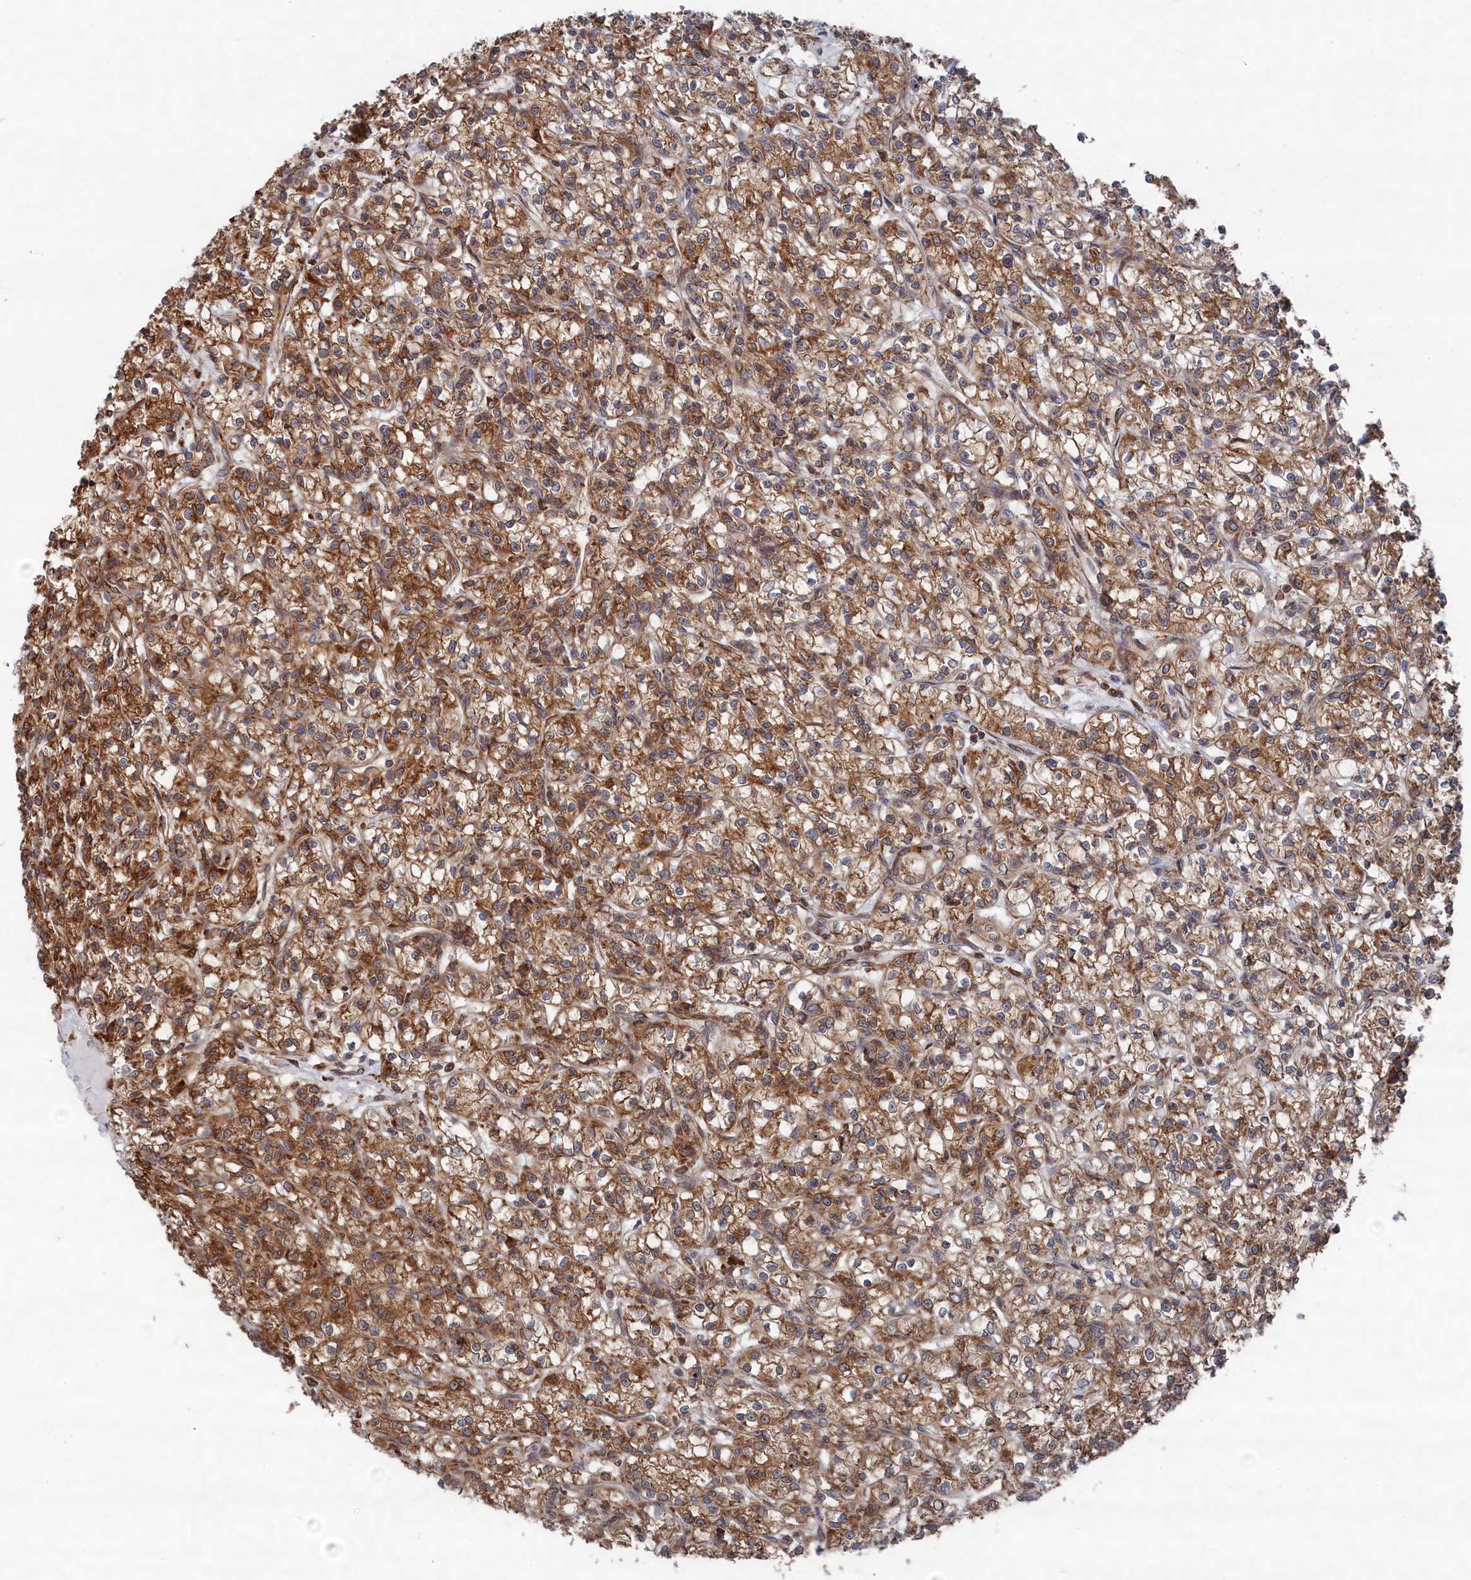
{"staining": {"intensity": "moderate", "quantity": ">75%", "location": "cytoplasmic/membranous"}, "tissue": "renal cancer", "cell_type": "Tumor cells", "image_type": "cancer", "snomed": [{"axis": "morphology", "description": "Adenocarcinoma, NOS"}, {"axis": "topography", "description": "Kidney"}], "caption": "High-power microscopy captured an IHC histopathology image of renal cancer, revealing moderate cytoplasmic/membranous positivity in about >75% of tumor cells. The staining was performed using DAB (3,3'-diaminobenzidine), with brown indicating positive protein expression. Nuclei are stained blue with hematoxylin.", "gene": "BPIFB6", "patient": {"sex": "female", "age": 59}}